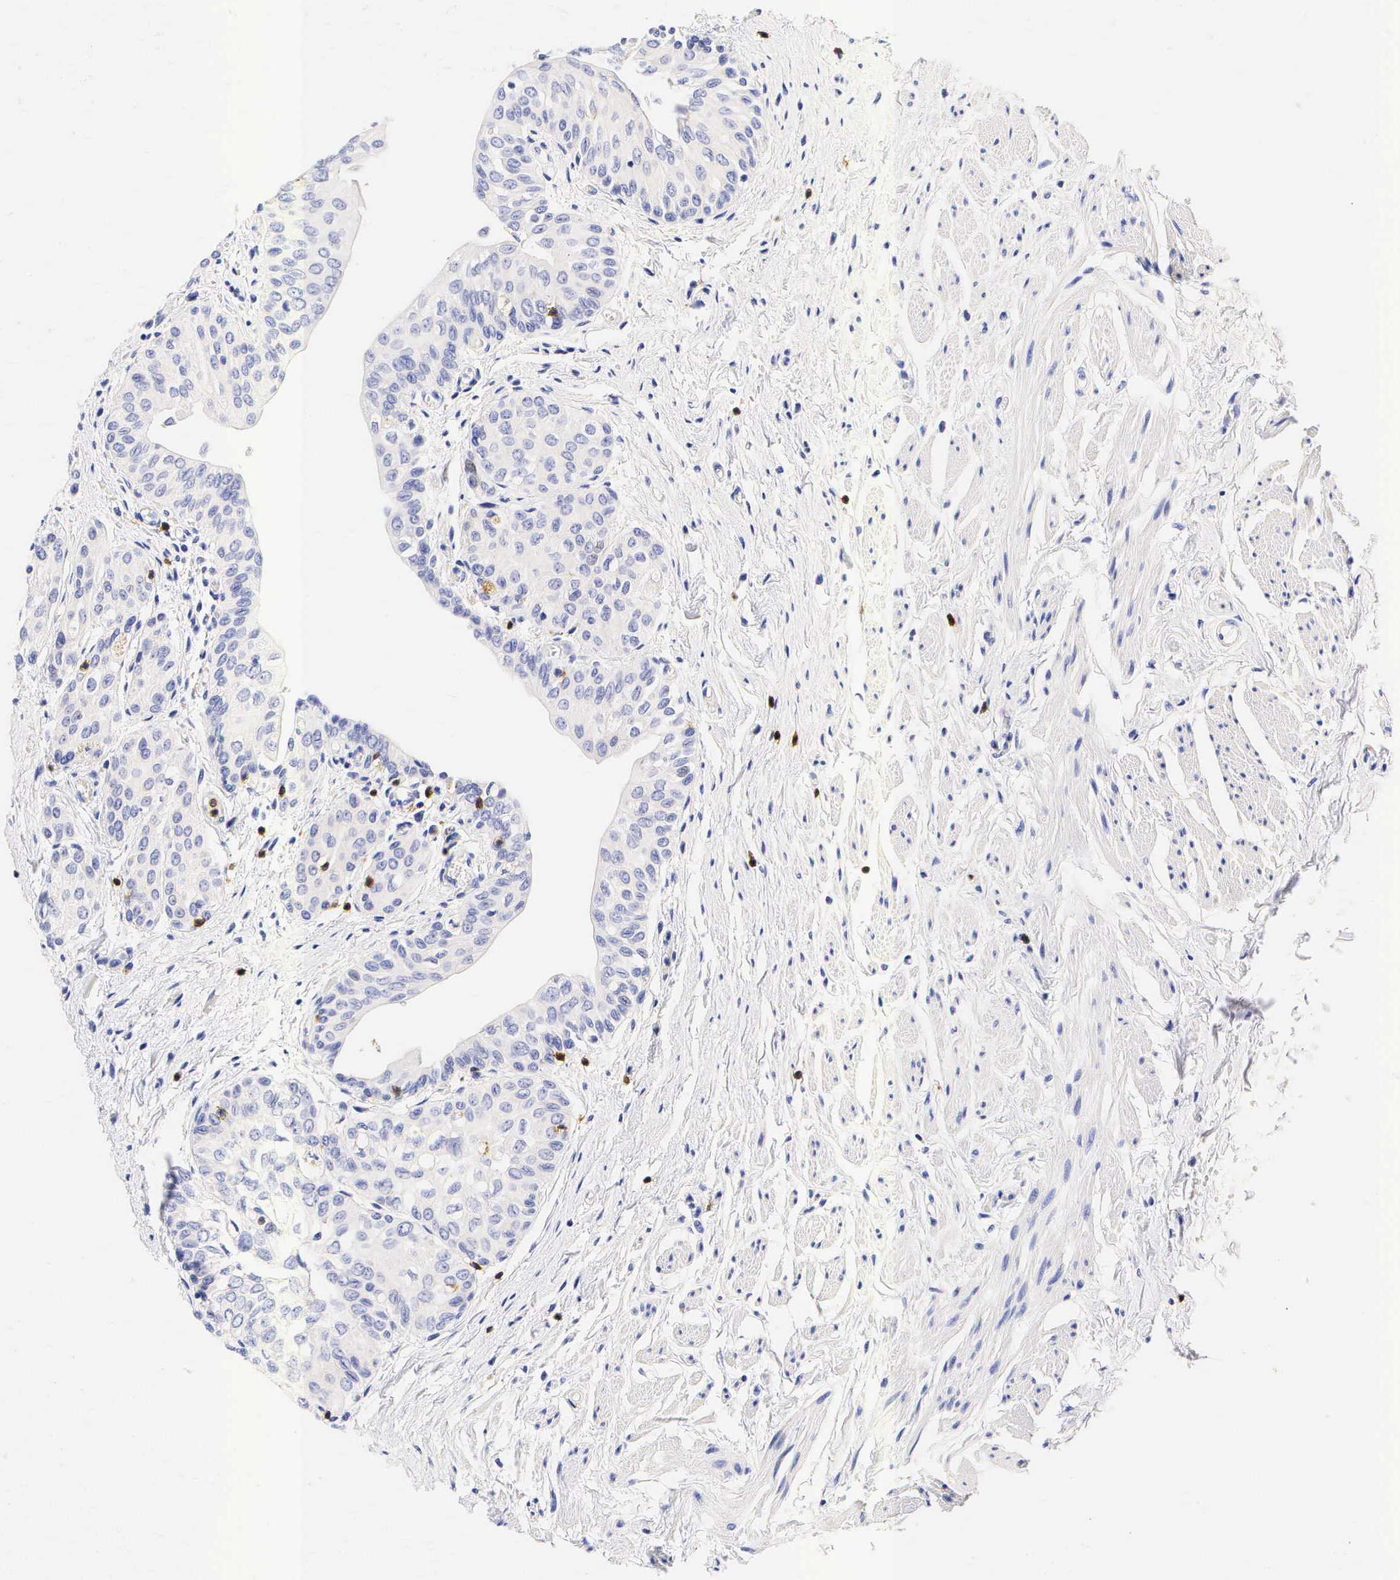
{"staining": {"intensity": "negative", "quantity": "none", "location": "none"}, "tissue": "urinary bladder", "cell_type": "Urothelial cells", "image_type": "normal", "snomed": [{"axis": "morphology", "description": "Normal tissue, NOS"}, {"axis": "topography", "description": "Urinary bladder"}], "caption": "Urothelial cells show no significant positivity in unremarkable urinary bladder. (DAB (3,3'-diaminobenzidine) IHC, high magnification).", "gene": "CD3E", "patient": {"sex": "male", "age": 72}}